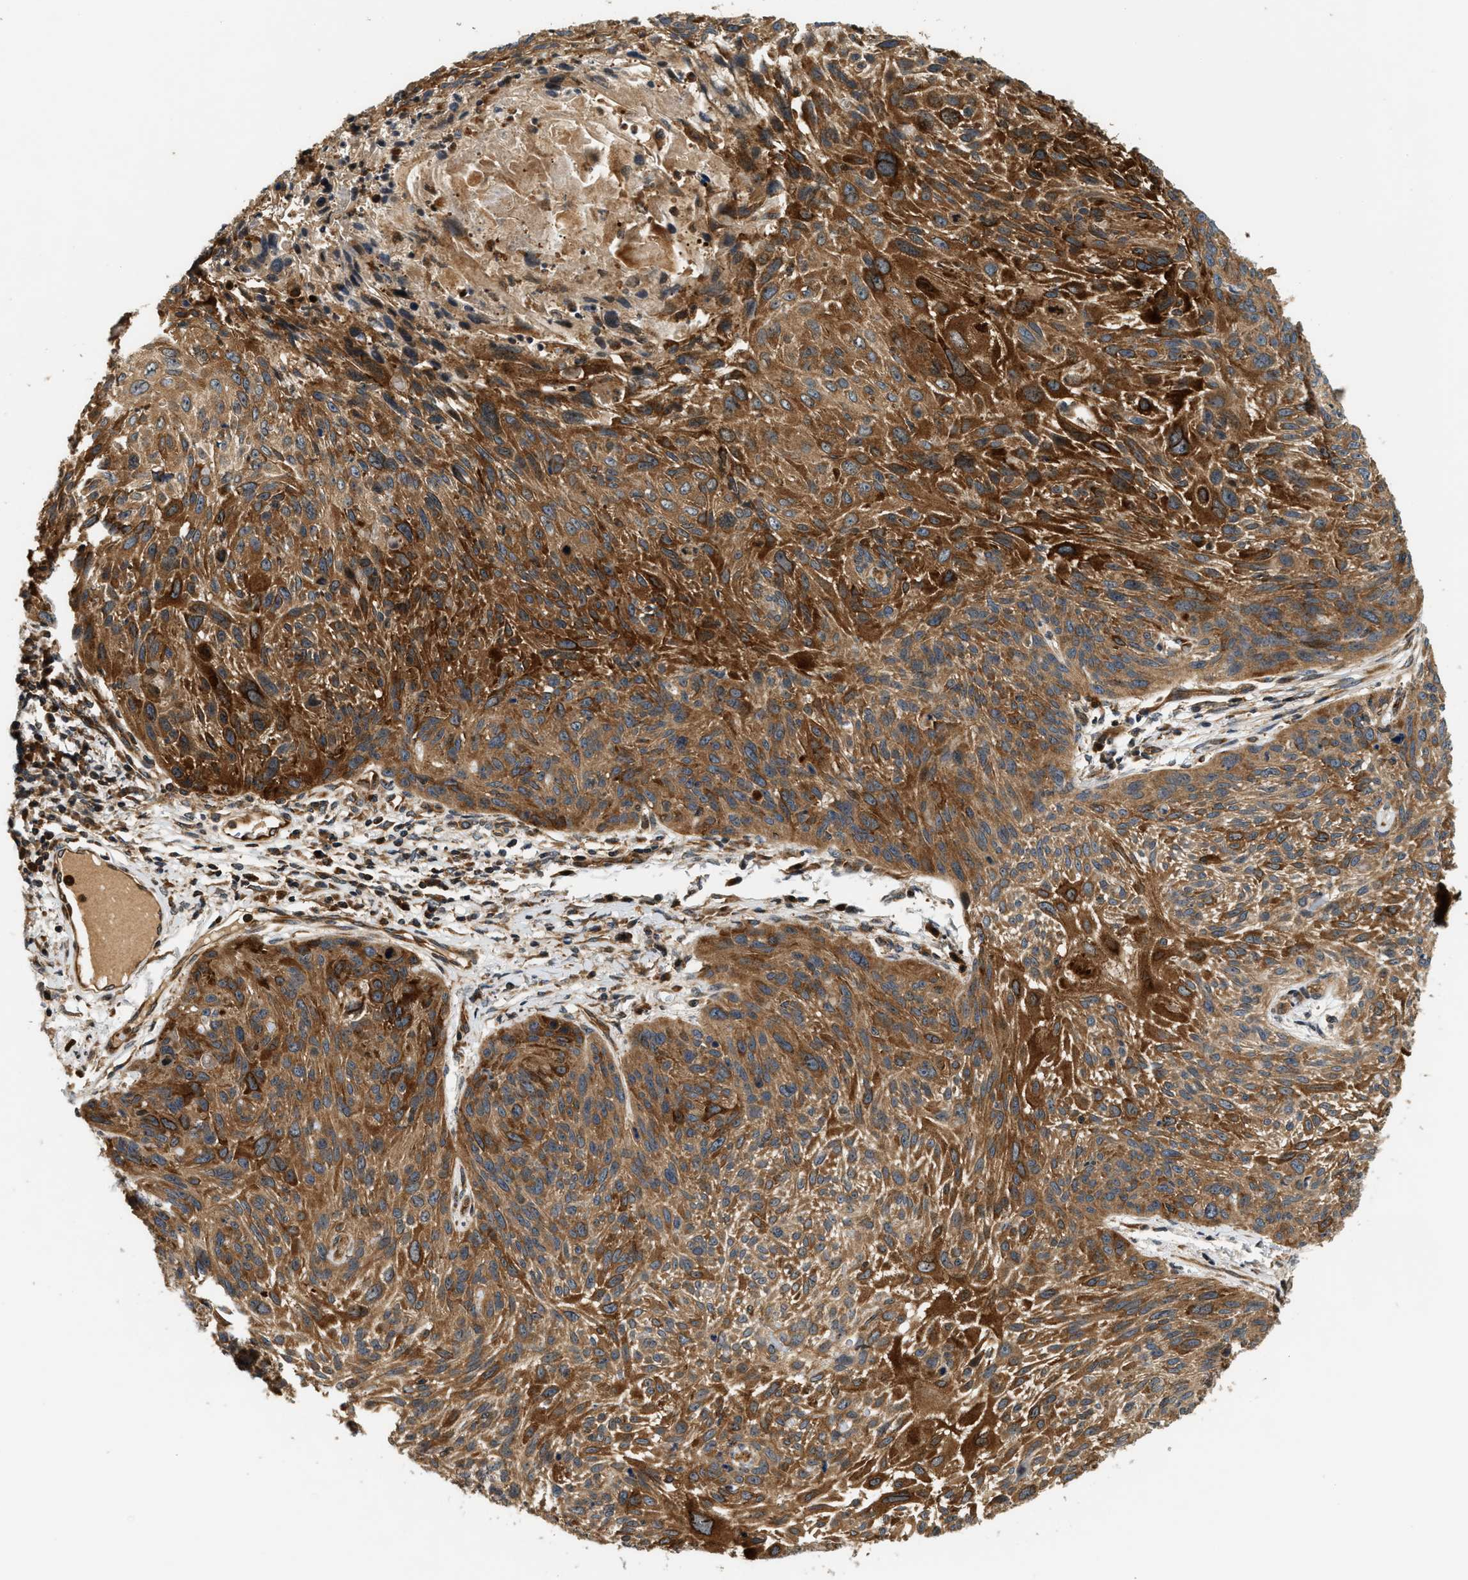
{"staining": {"intensity": "strong", "quantity": ">75%", "location": "cytoplasmic/membranous"}, "tissue": "cervical cancer", "cell_type": "Tumor cells", "image_type": "cancer", "snomed": [{"axis": "morphology", "description": "Squamous cell carcinoma, NOS"}, {"axis": "topography", "description": "Cervix"}], "caption": "This histopathology image exhibits IHC staining of cervical cancer (squamous cell carcinoma), with high strong cytoplasmic/membranous expression in approximately >75% of tumor cells.", "gene": "SAMD9", "patient": {"sex": "female", "age": 51}}